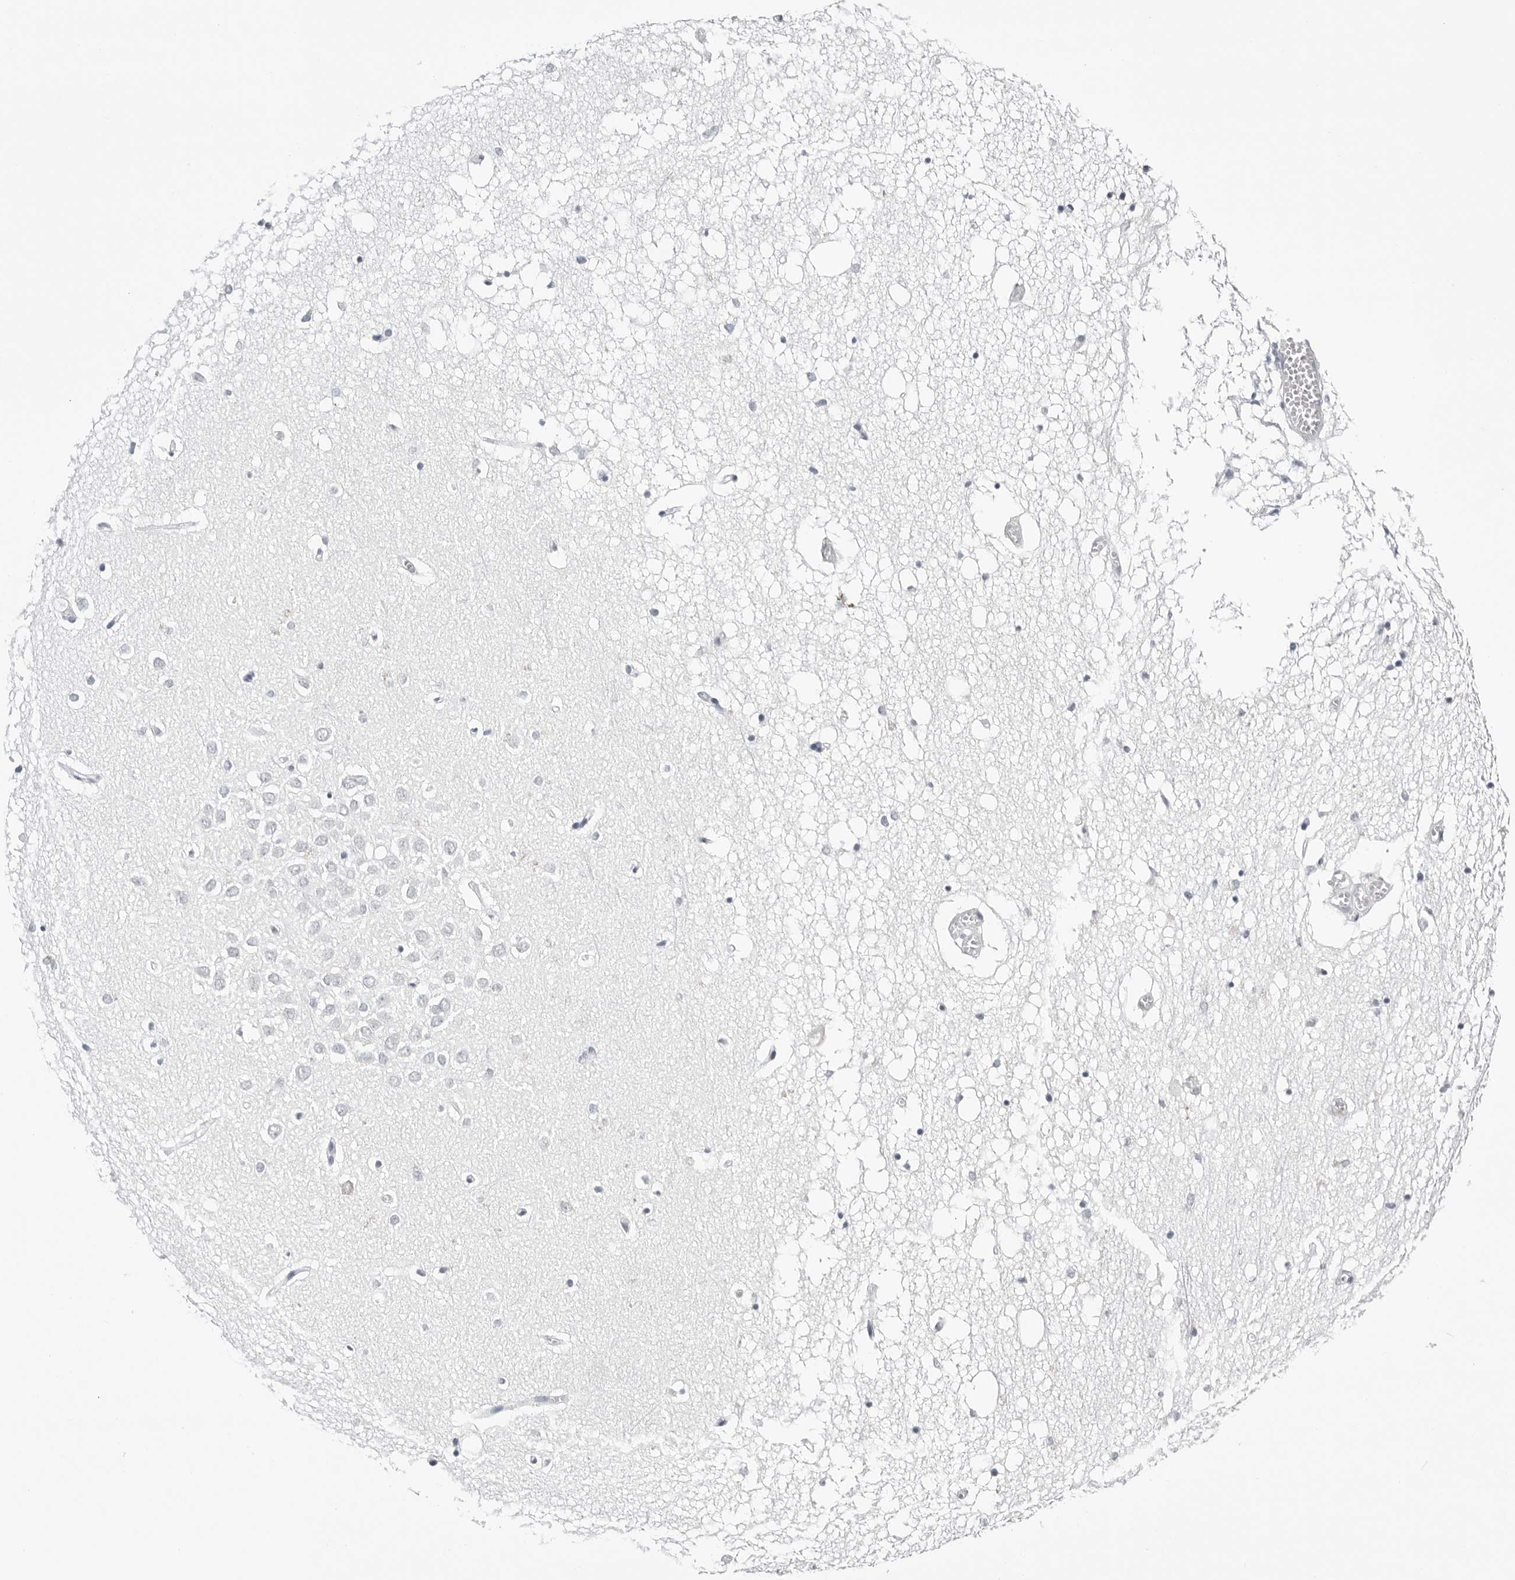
{"staining": {"intensity": "negative", "quantity": "none", "location": "none"}, "tissue": "hippocampus", "cell_type": "Glial cells", "image_type": "normal", "snomed": [{"axis": "morphology", "description": "Normal tissue, NOS"}, {"axis": "topography", "description": "Hippocampus"}], "caption": "Benign hippocampus was stained to show a protein in brown. There is no significant expression in glial cells.", "gene": "ZNF502", "patient": {"sex": "male", "age": 70}}